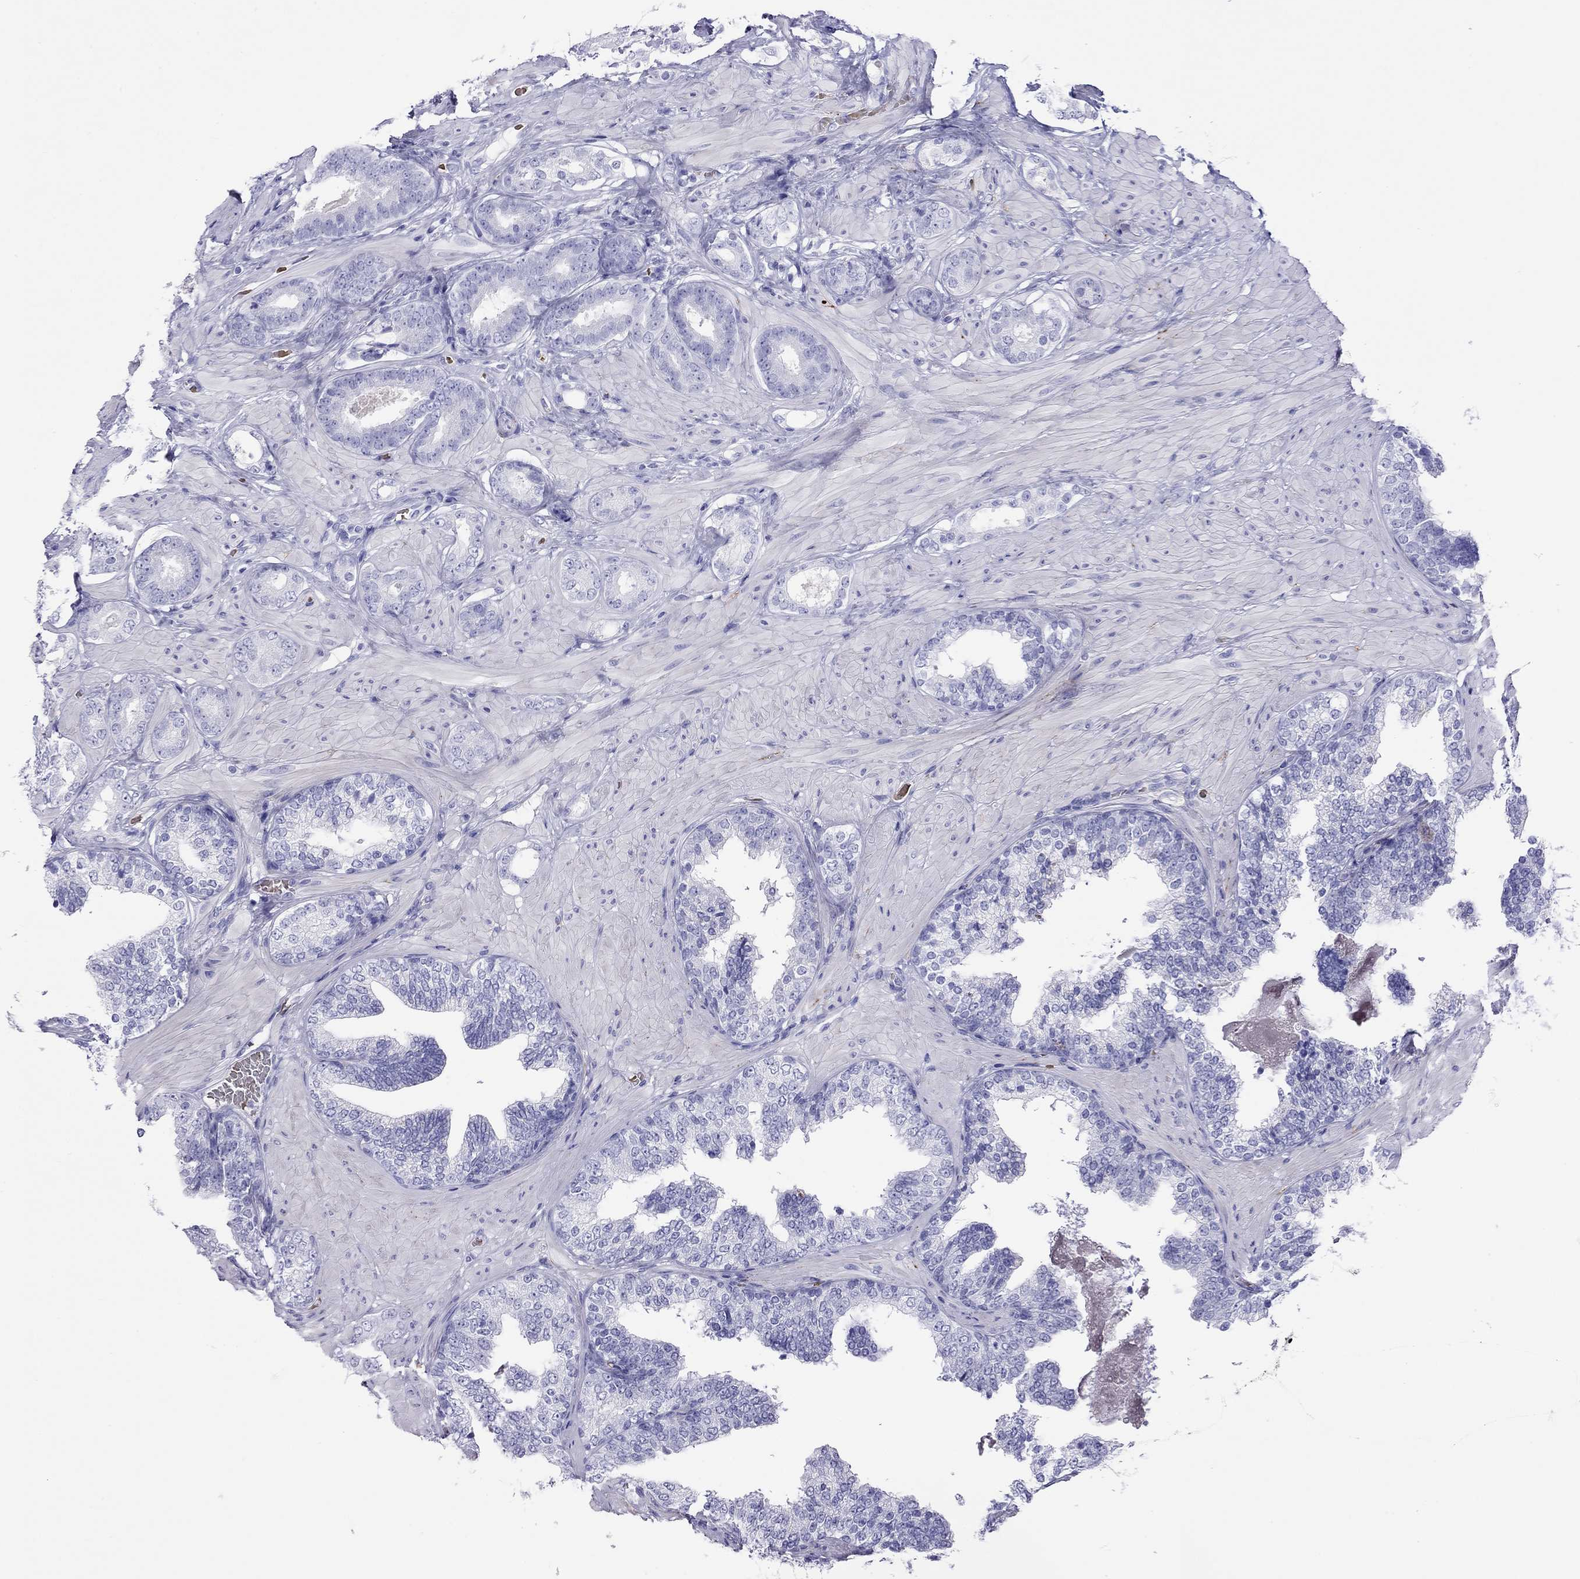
{"staining": {"intensity": "negative", "quantity": "none", "location": "none"}, "tissue": "prostate cancer", "cell_type": "Tumor cells", "image_type": "cancer", "snomed": [{"axis": "morphology", "description": "Adenocarcinoma, Low grade"}, {"axis": "topography", "description": "Prostate"}], "caption": "Immunohistochemical staining of human adenocarcinoma (low-grade) (prostate) displays no significant expression in tumor cells.", "gene": "PTPRN", "patient": {"sex": "male", "age": 60}}